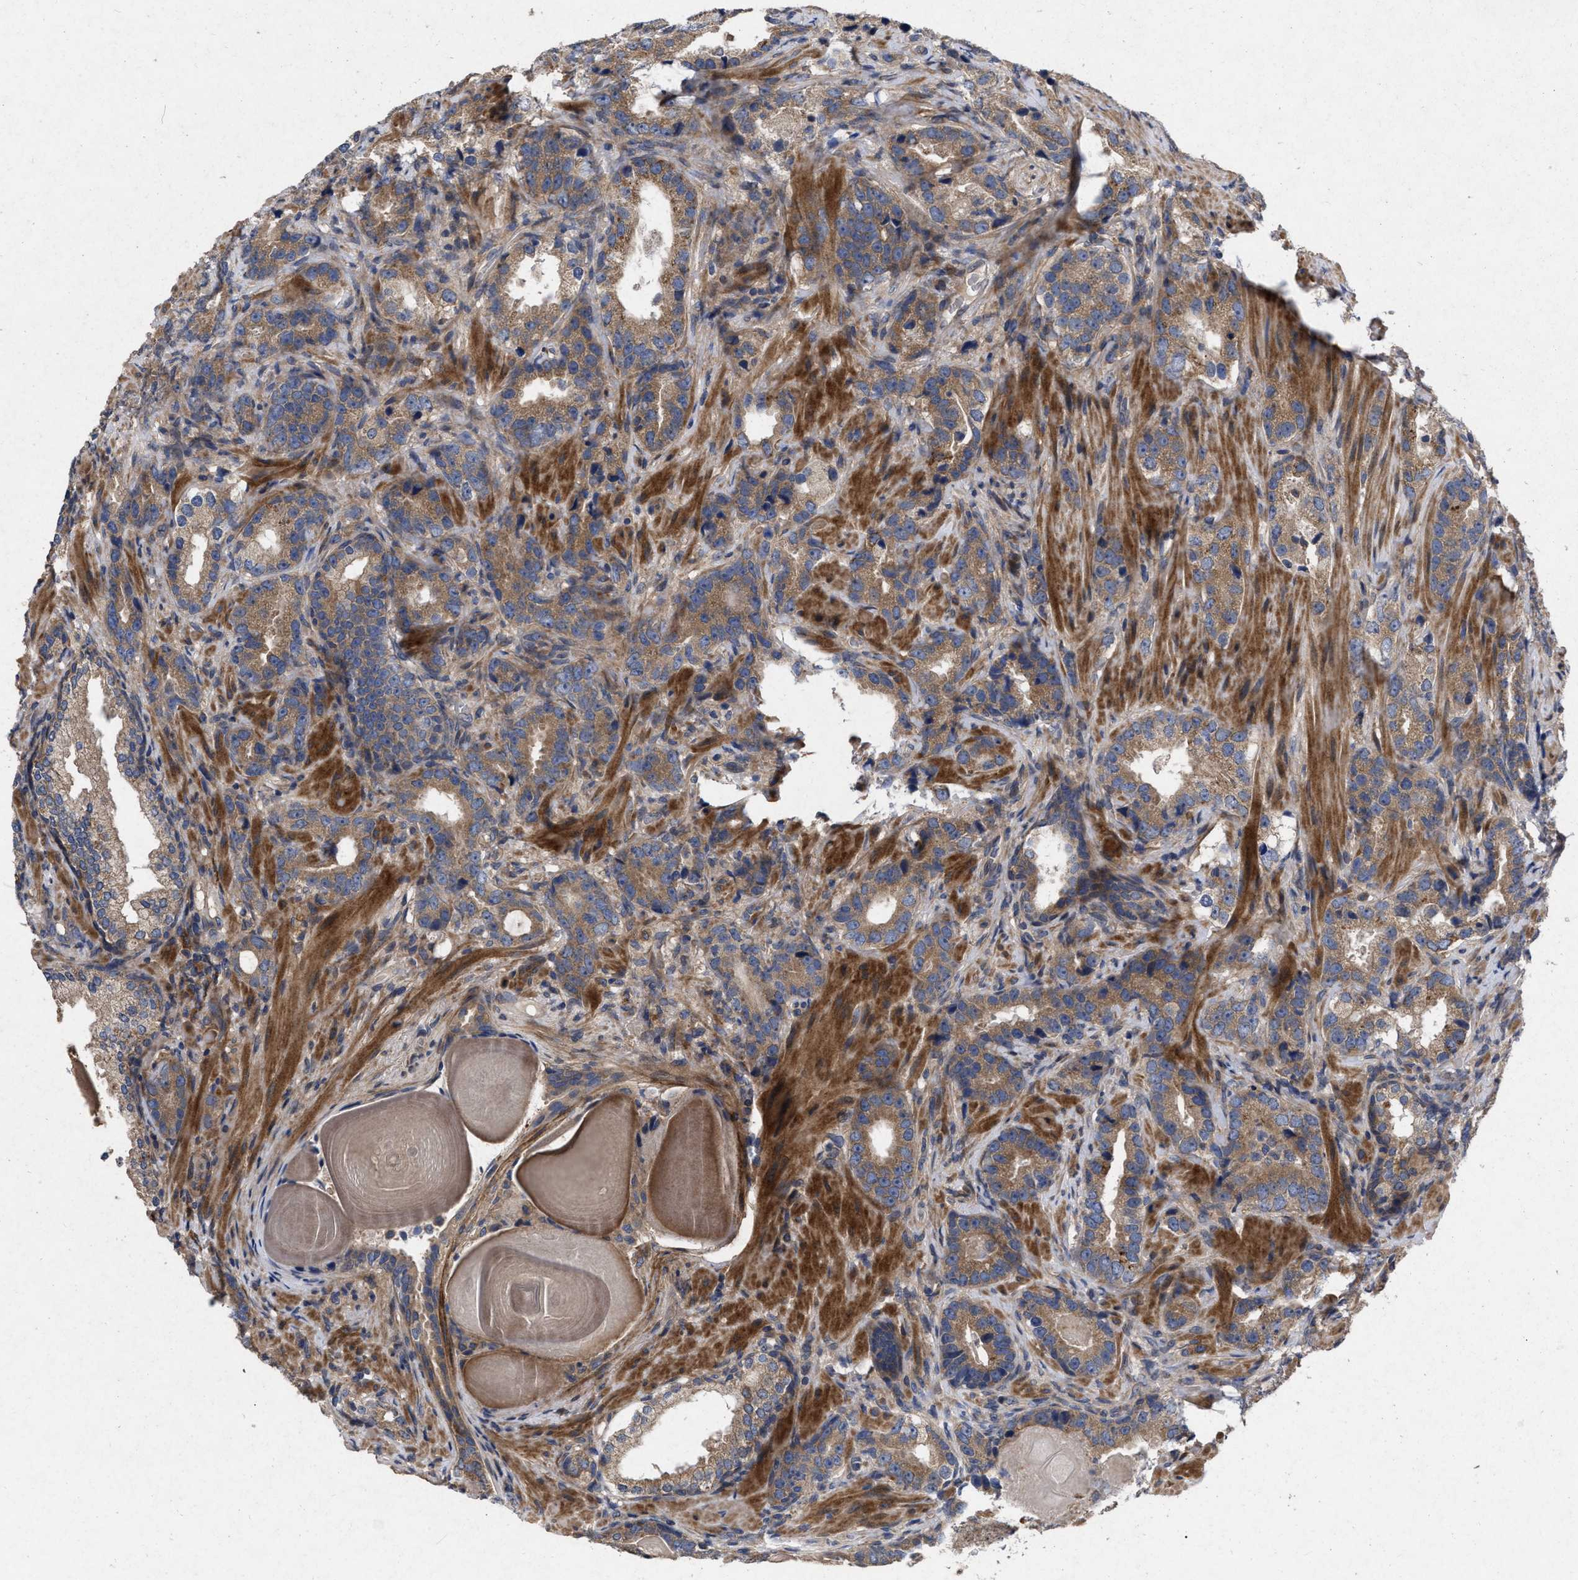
{"staining": {"intensity": "moderate", "quantity": ">75%", "location": "cytoplasmic/membranous"}, "tissue": "prostate cancer", "cell_type": "Tumor cells", "image_type": "cancer", "snomed": [{"axis": "morphology", "description": "Adenocarcinoma, High grade"}, {"axis": "topography", "description": "Prostate"}], "caption": "Brown immunohistochemical staining in prostate cancer shows moderate cytoplasmic/membranous expression in approximately >75% of tumor cells.", "gene": "CDKN2C", "patient": {"sex": "male", "age": 63}}